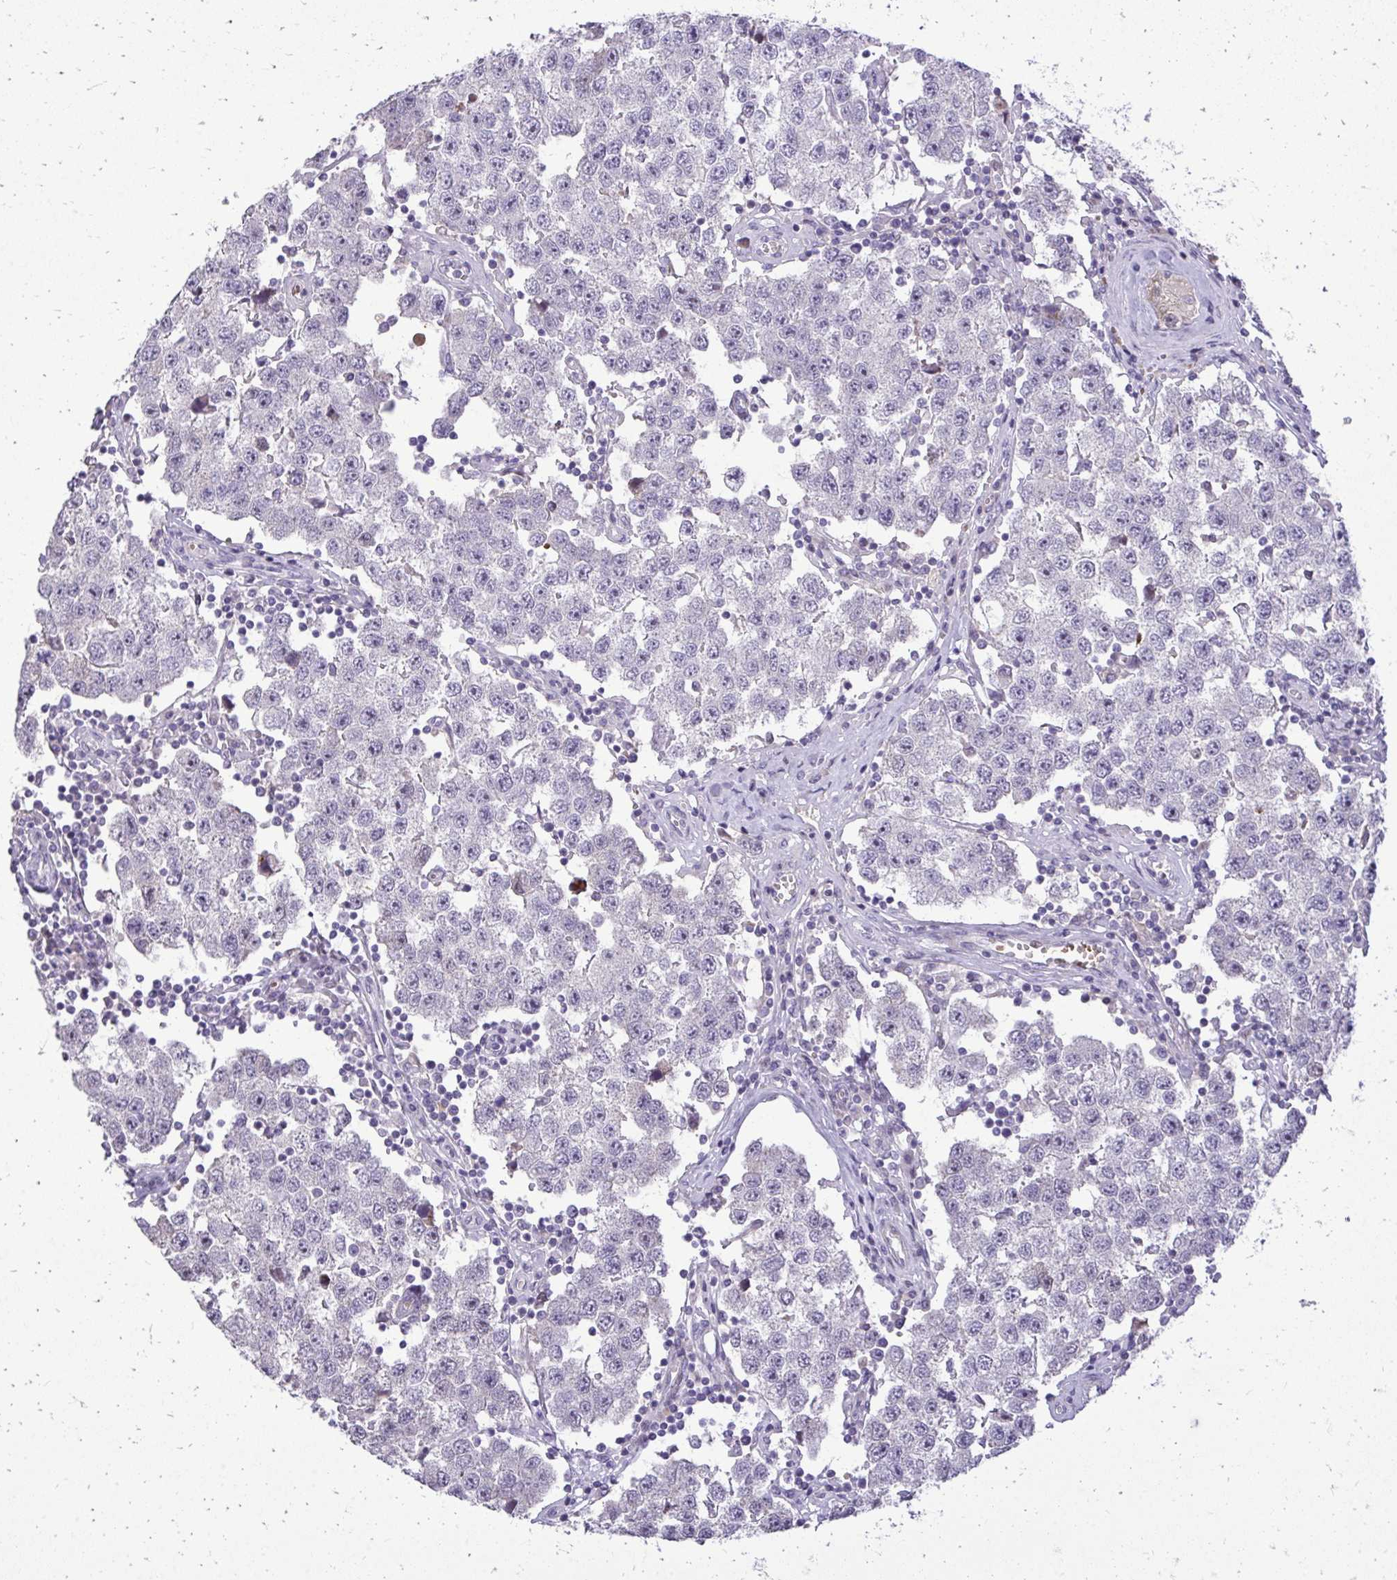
{"staining": {"intensity": "negative", "quantity": "none", "location": "none"}, "tissue": "testis cancer", "cell_type": "Tumor cells", "image_type": "cancer", "snomed": [{"axis": "morphology", "description": "Seminoma, NOS"}, {"axis": "topography", "description": "Testis"}], "caption": "DAB immunohistochemical staining of human seminoma (testis) shows no significant expression in tumor cells. (Stains: DAB immunohistochemistry with hematoxylin counter stain, Microscopy: brightfield microscopy at high magnification).", "gene": "DLX4", "patient": {"sex": "male", "age": 34}}